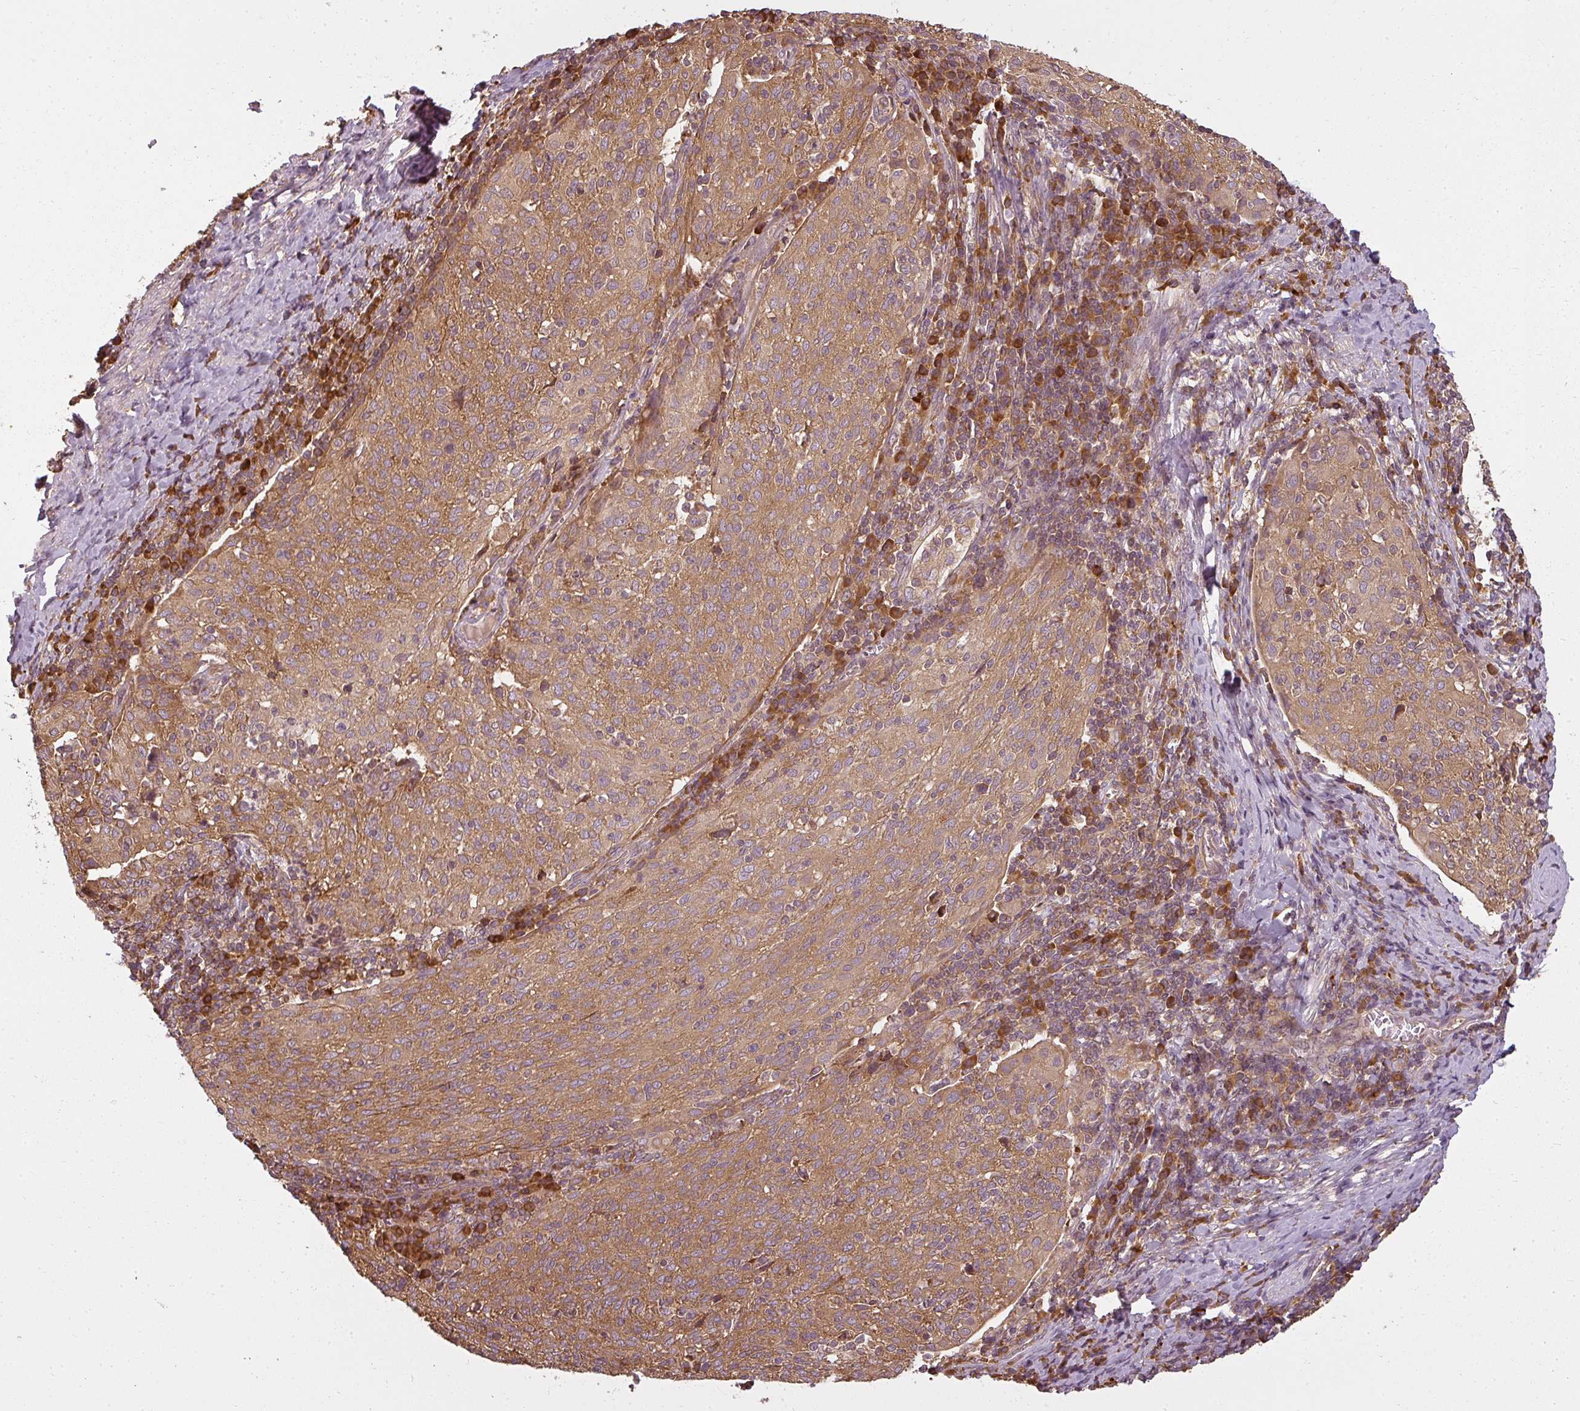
{"staining": {"intensity": "moderate", "quantity": ">75%", "location": "cytoplasmic/membranous"}, "tissue": "cervical cancer", "cell_type": "Tumor cells", "image_type": "cancer", "snomed": [{"axis": "morphology", "description": "Squamous cell carcinoma, NOS"}, {"axis": "topography", "description": "Cervix"}], "caption": "High-power microscopy captured an immunohistochemistry (IHC) image of cervical squamous cell carcinoma, revealing moderate cytoplasmic/membranous expression in about >75% of tumor cells. (Brightfield microscopy of DAB IHC at high magnification).", "gene": "RPL24", "patient": {"sex": "female", "age": 52}}